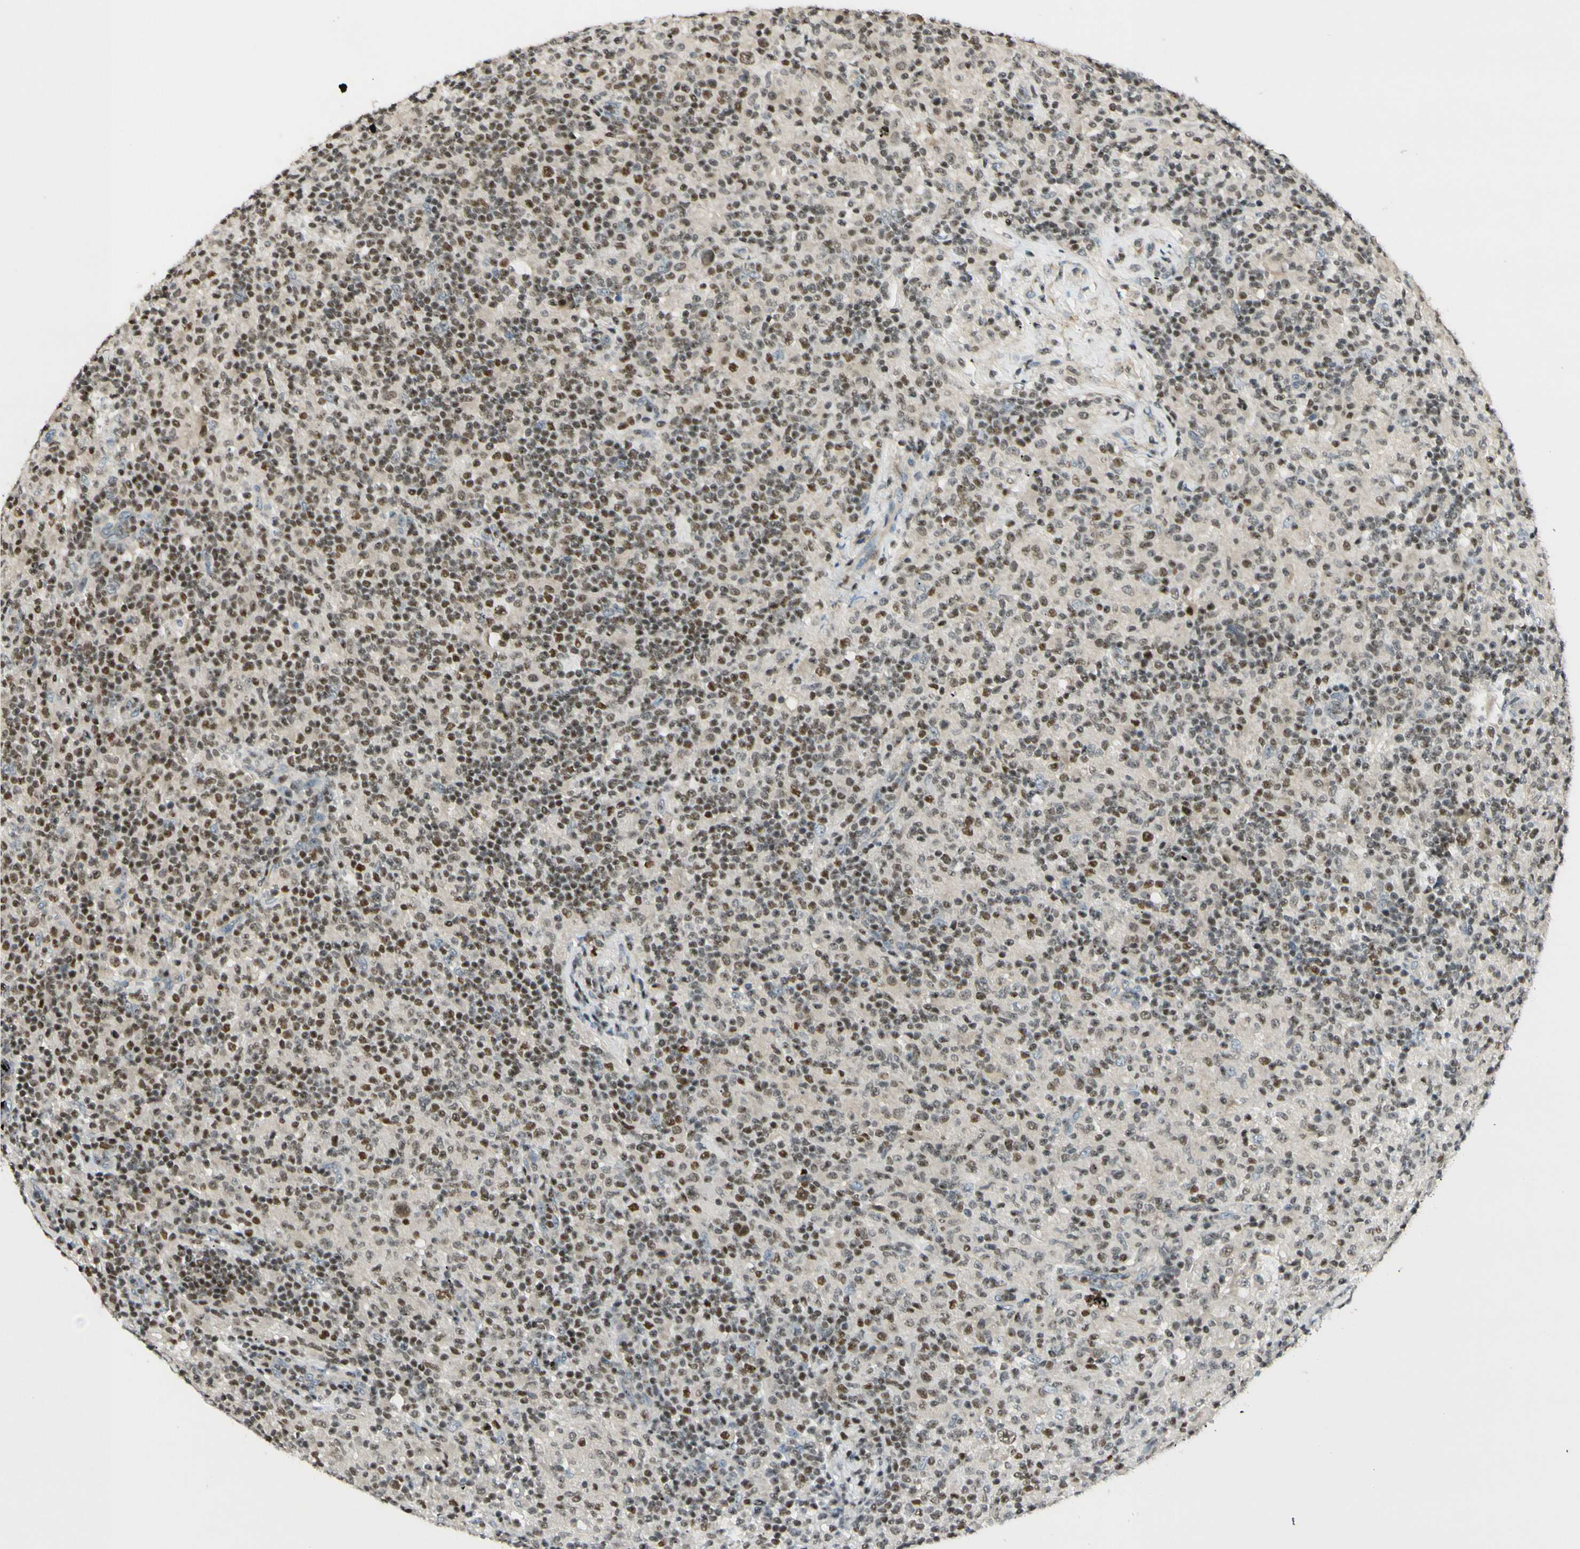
{"staining": {"intensity": "moderate", "quantity": "25%-75%", "location": "cytoplasmic/membranous,nuclear"}, "tissue": "lymphoma", "cell_type": "Tumor cells", "image_type": "cancer", "snomed": [{"axis": "morphology", "description": "Hodgkin's disease, NOS"}, {"axis": "topography", "description": "Lymph node"}], "caption": "Protein expression analysis of lymphoma shows moderate cytoplasmic/membranous and nuclear expression in approximately 25%-75% of tumor cells. The staining was performed using DAB (3,3'-diaminobenzidine), with brown indicating positive protein expression. Nuclei are stained blue with hematoxylin.", "gene": "NFYA", "patient": {"sex": "male", "age": 70}}